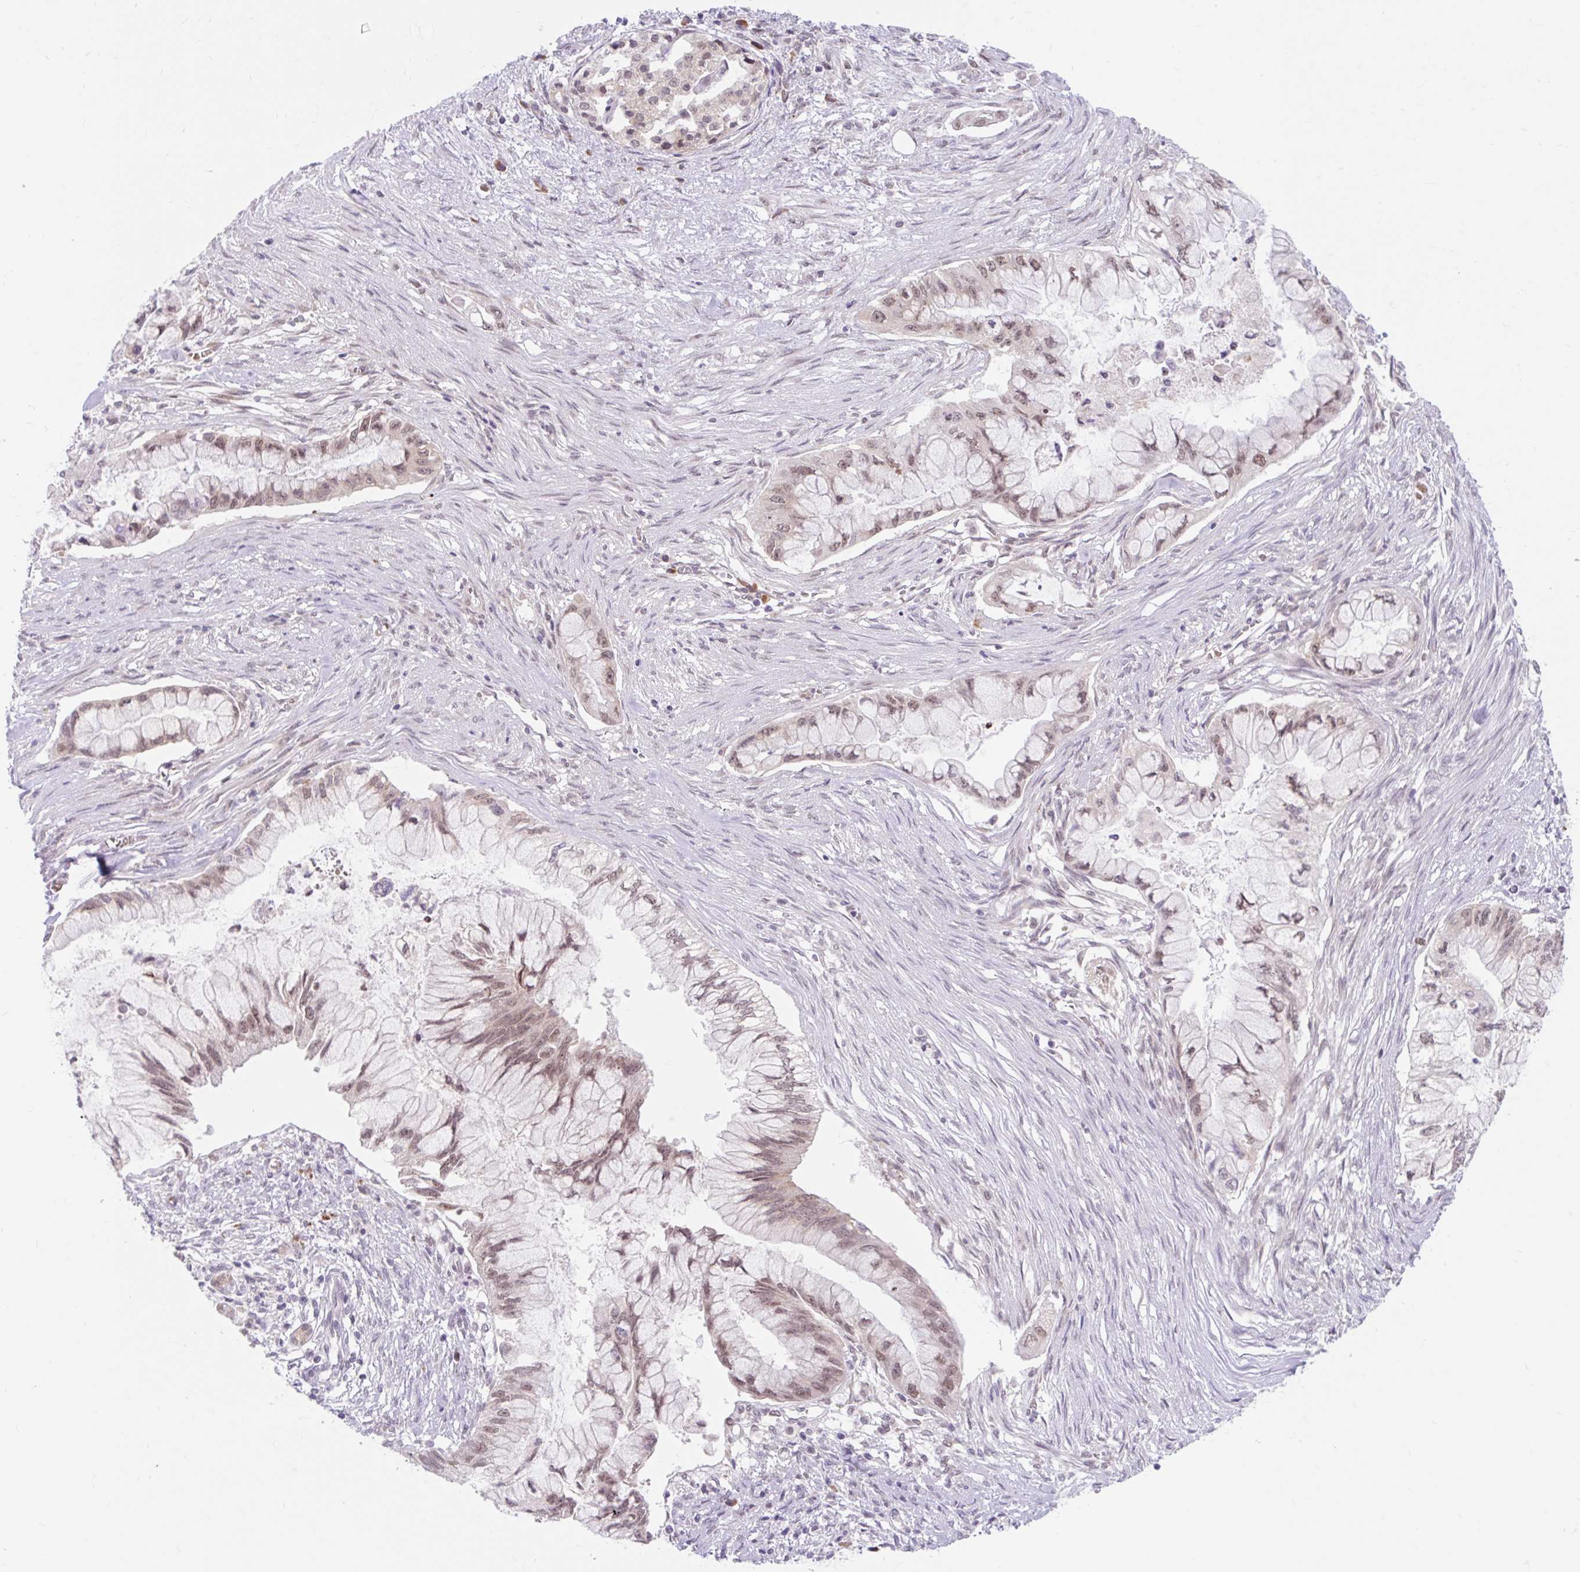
{"staining": {"intensity": "weak", "quantity": "<25%", "location": "cytoplasmic/membranous"}, "tissue": "pancreatic cancer", "cell_type": "Tumor cells", "image_type": "cancer", "snomed": [{"axis": "morphology", "description": "Adenocarcinoma, NOS"}, {"axis": "topography", "description": "Pancreas"}], "caption": "Pancreatic adenocarcinoma stained for a protein using immunohistochemistry shows no staining tumor cells.", "gene": "SRSF10", "patient": {"sex": "male", "age": 48}}